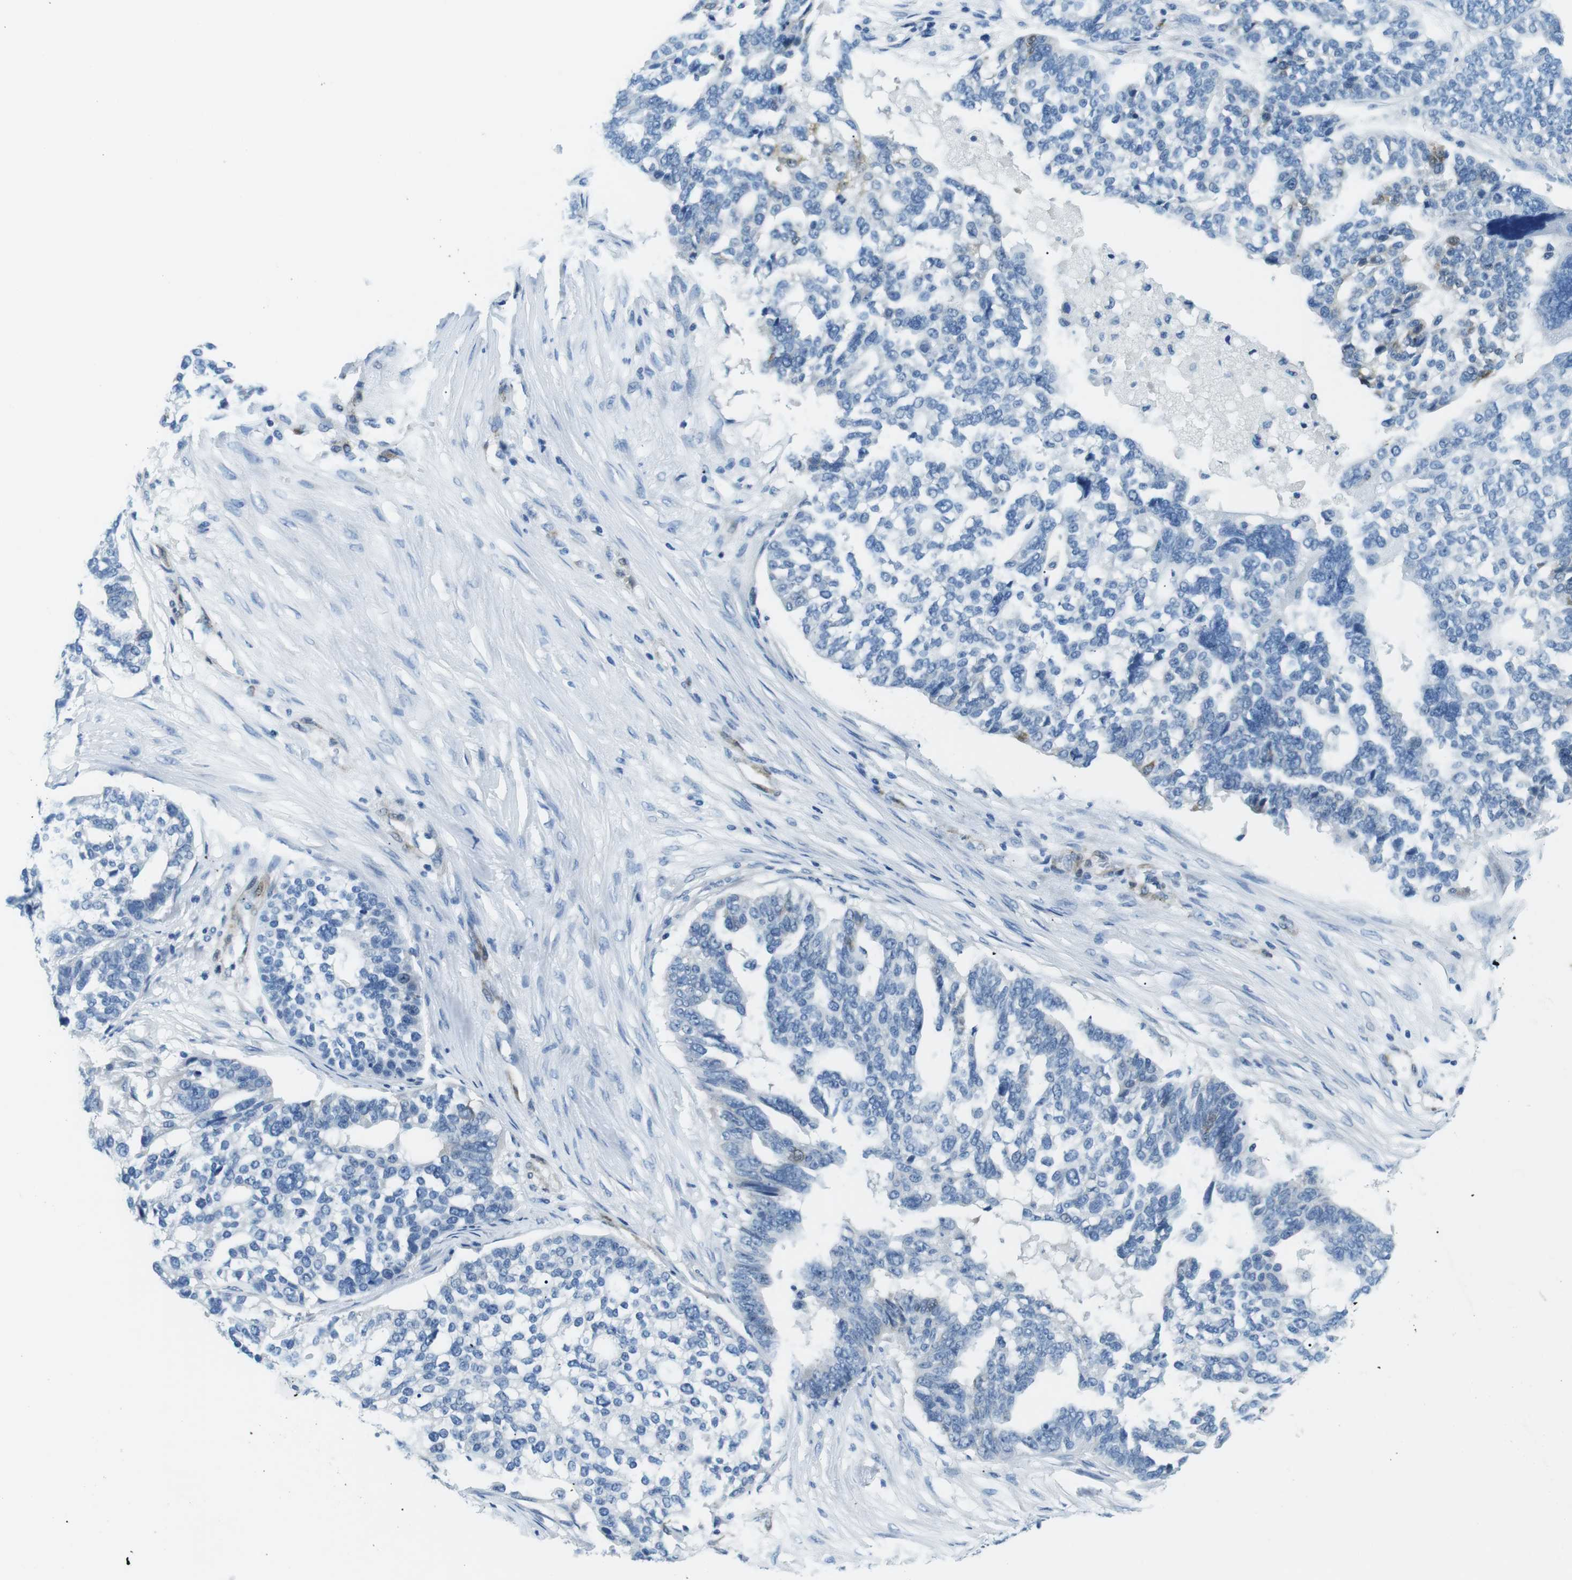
{"staining": {"intensity": "negative", "quantity": "none", "location": "none"}, "tissue": "ovarian cancer", "cell_type": "Tumor cells", "image_type": "cancer", "snomed": [{"axis": "morphology", "description": "Cystadenocarcinoma, serous, NOS"}, {"axis": "topography", "description": "Ovary"}], "caption": "Tumor cells are negative for brown protein staining in ovarian cancer (serous cystadenocarcinoma). Brightfield microscopy of IHC stained with DAB (3,3'-diaminobenzidine) (brown) and hematoxylin (blue), captured at high magnification.", "gene": "PHLDA1", "patient": {"sex": "female", "age": 59}}